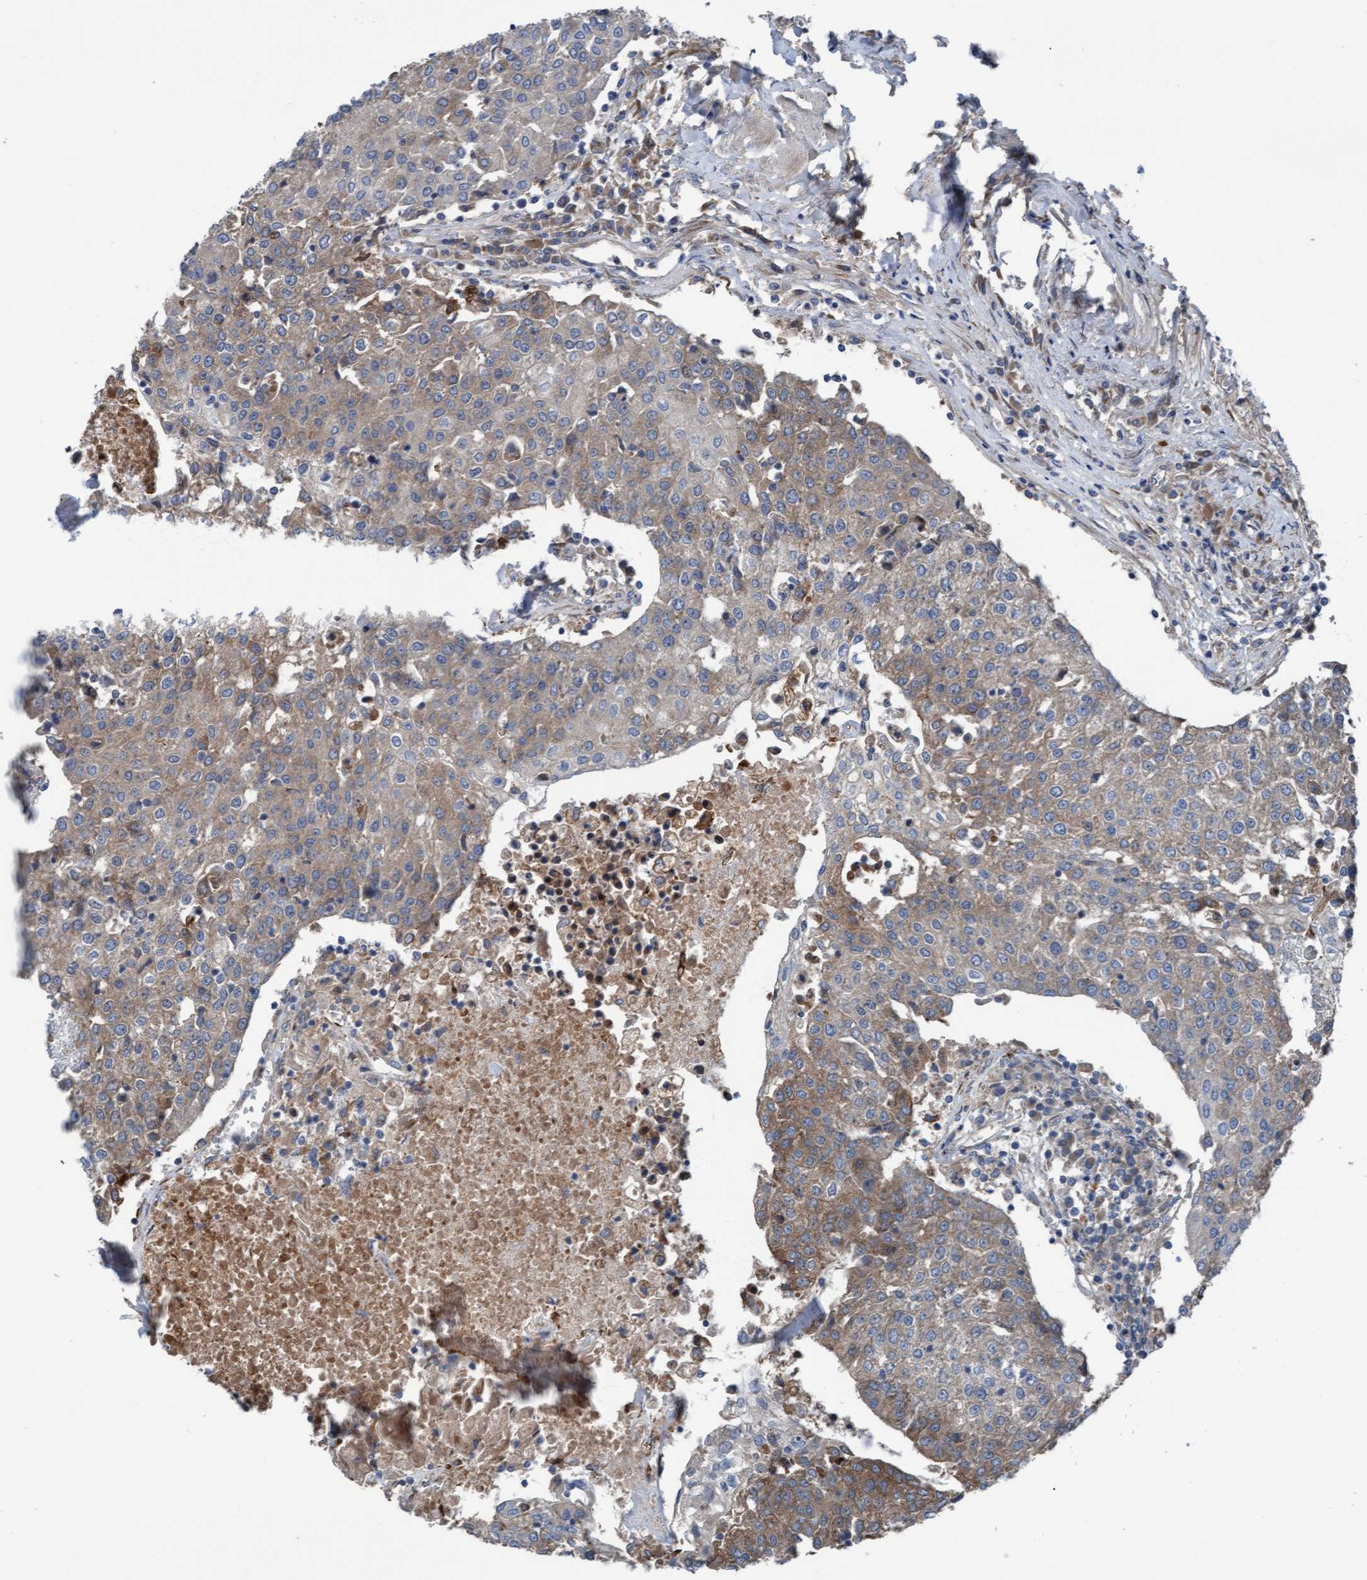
{"staining": {"intensity": "weak", "quantity": "25%-75%", "location": "cytoplasmic/membranous"}, "tissue": "urothelial cancer", "cell_type": "Tumor cells", "image_type": "cancer", "snomed": [{"axis": "morphology", "description": "Urothelial carcinoma, High grade"}, {"axis": "topography", "description": "Urinary bladder"}], "caption": "Weak cytoplasmic/membranous positivity is identified in about 25%-75% of tumor cells in urothelial cancer. (DAB IHC with brightfield microscopy, high magnification).", "gene": "KLHL26", "patient": {"sex": "female", "age": 85}}